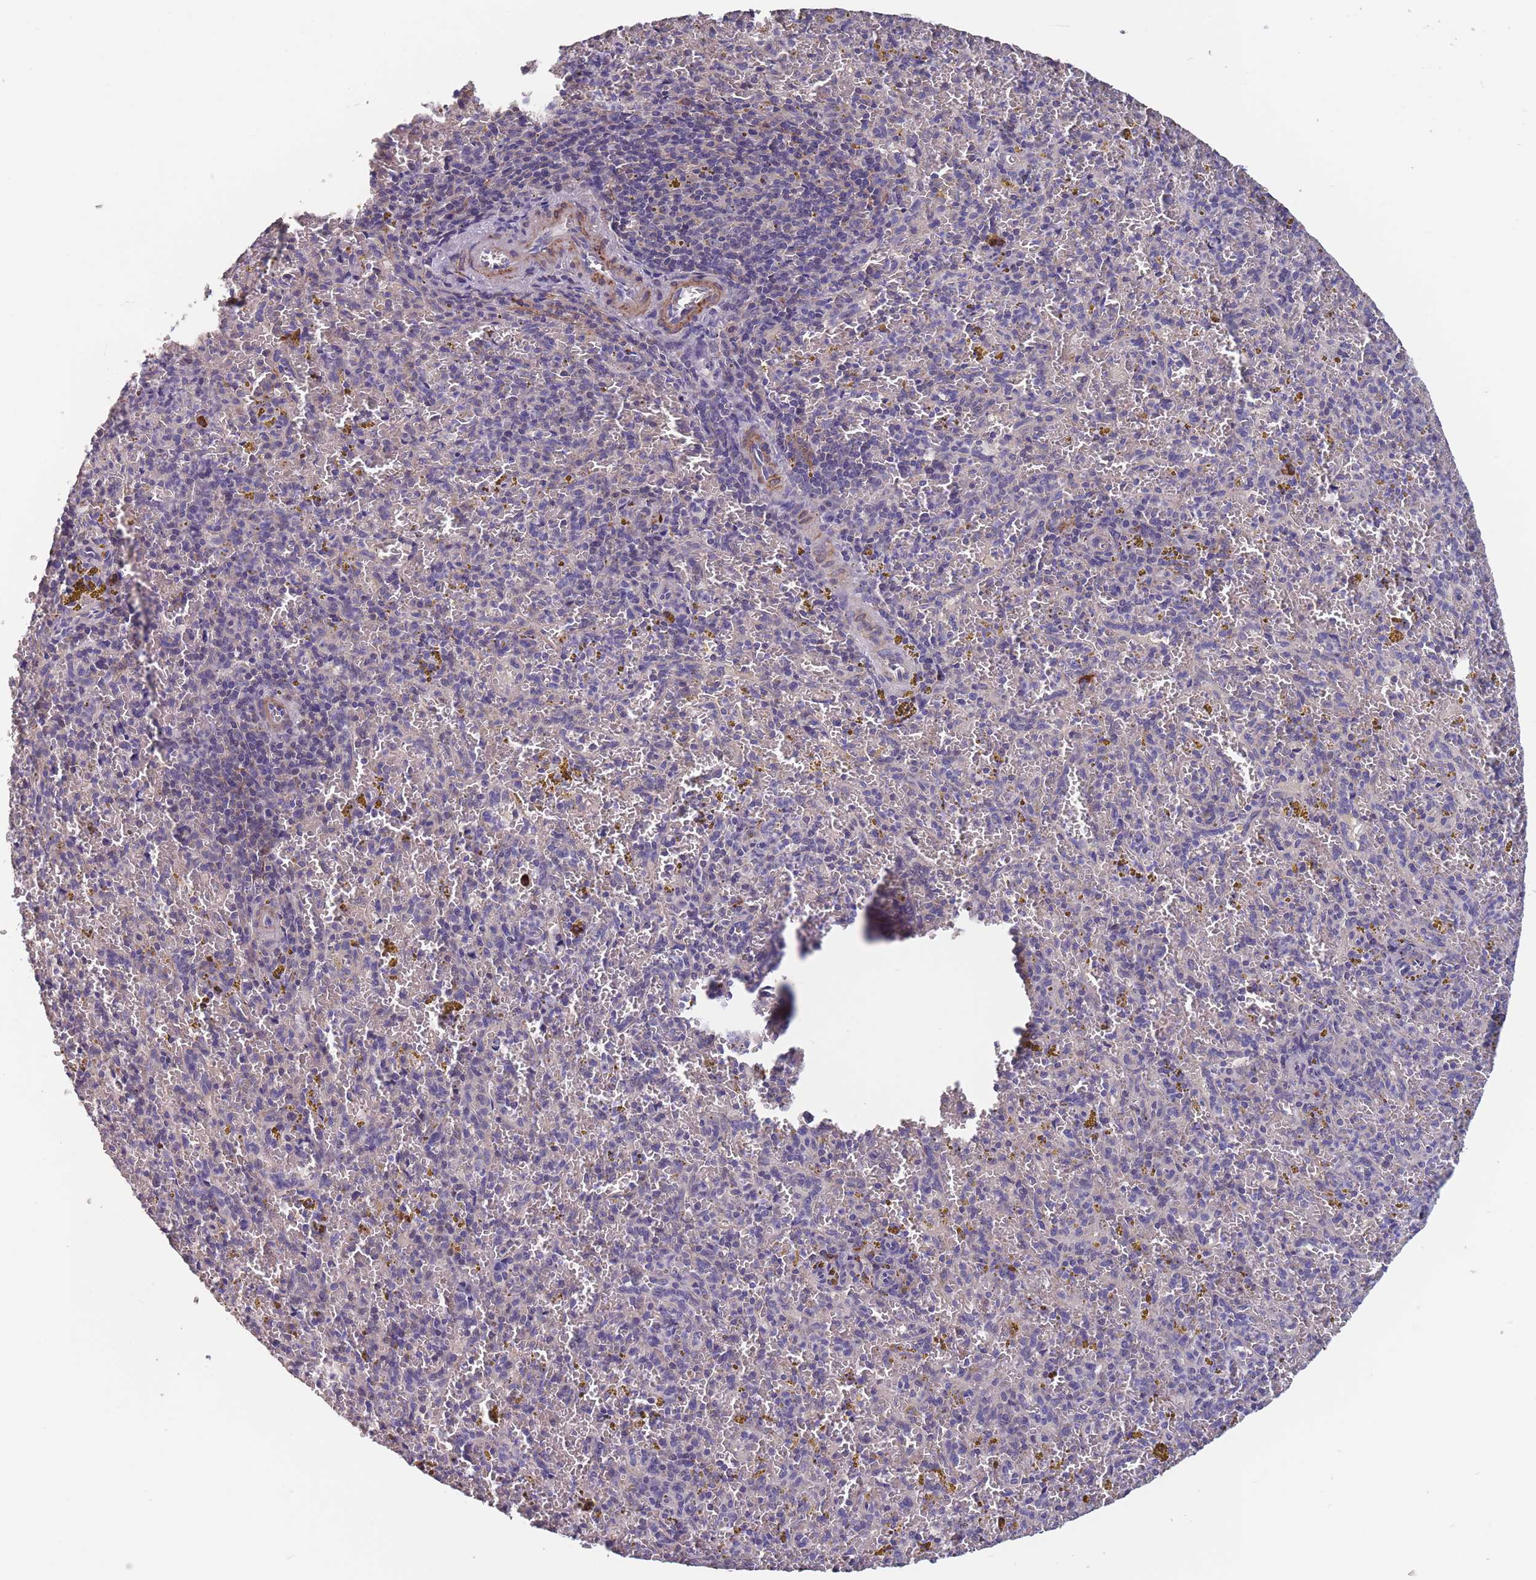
{"staining": {"intensity": "negative", "quantity": "none", "location": "none"}, "tissue": "spleen", "cell_type": "Cells in red pulp", "image_type": "normal", "snomed": [{"axis": "morphology", "description": "Normal tissue, NOS"}, {"axis": "topography", "description": "Spleen"}], "caption": "An IHC micrograph of benign spleen is shown. There is no staining in cells in red pulp of spleen.", "gene": "TOMM40L", "patient": {"sex": "male", "age": 57}}